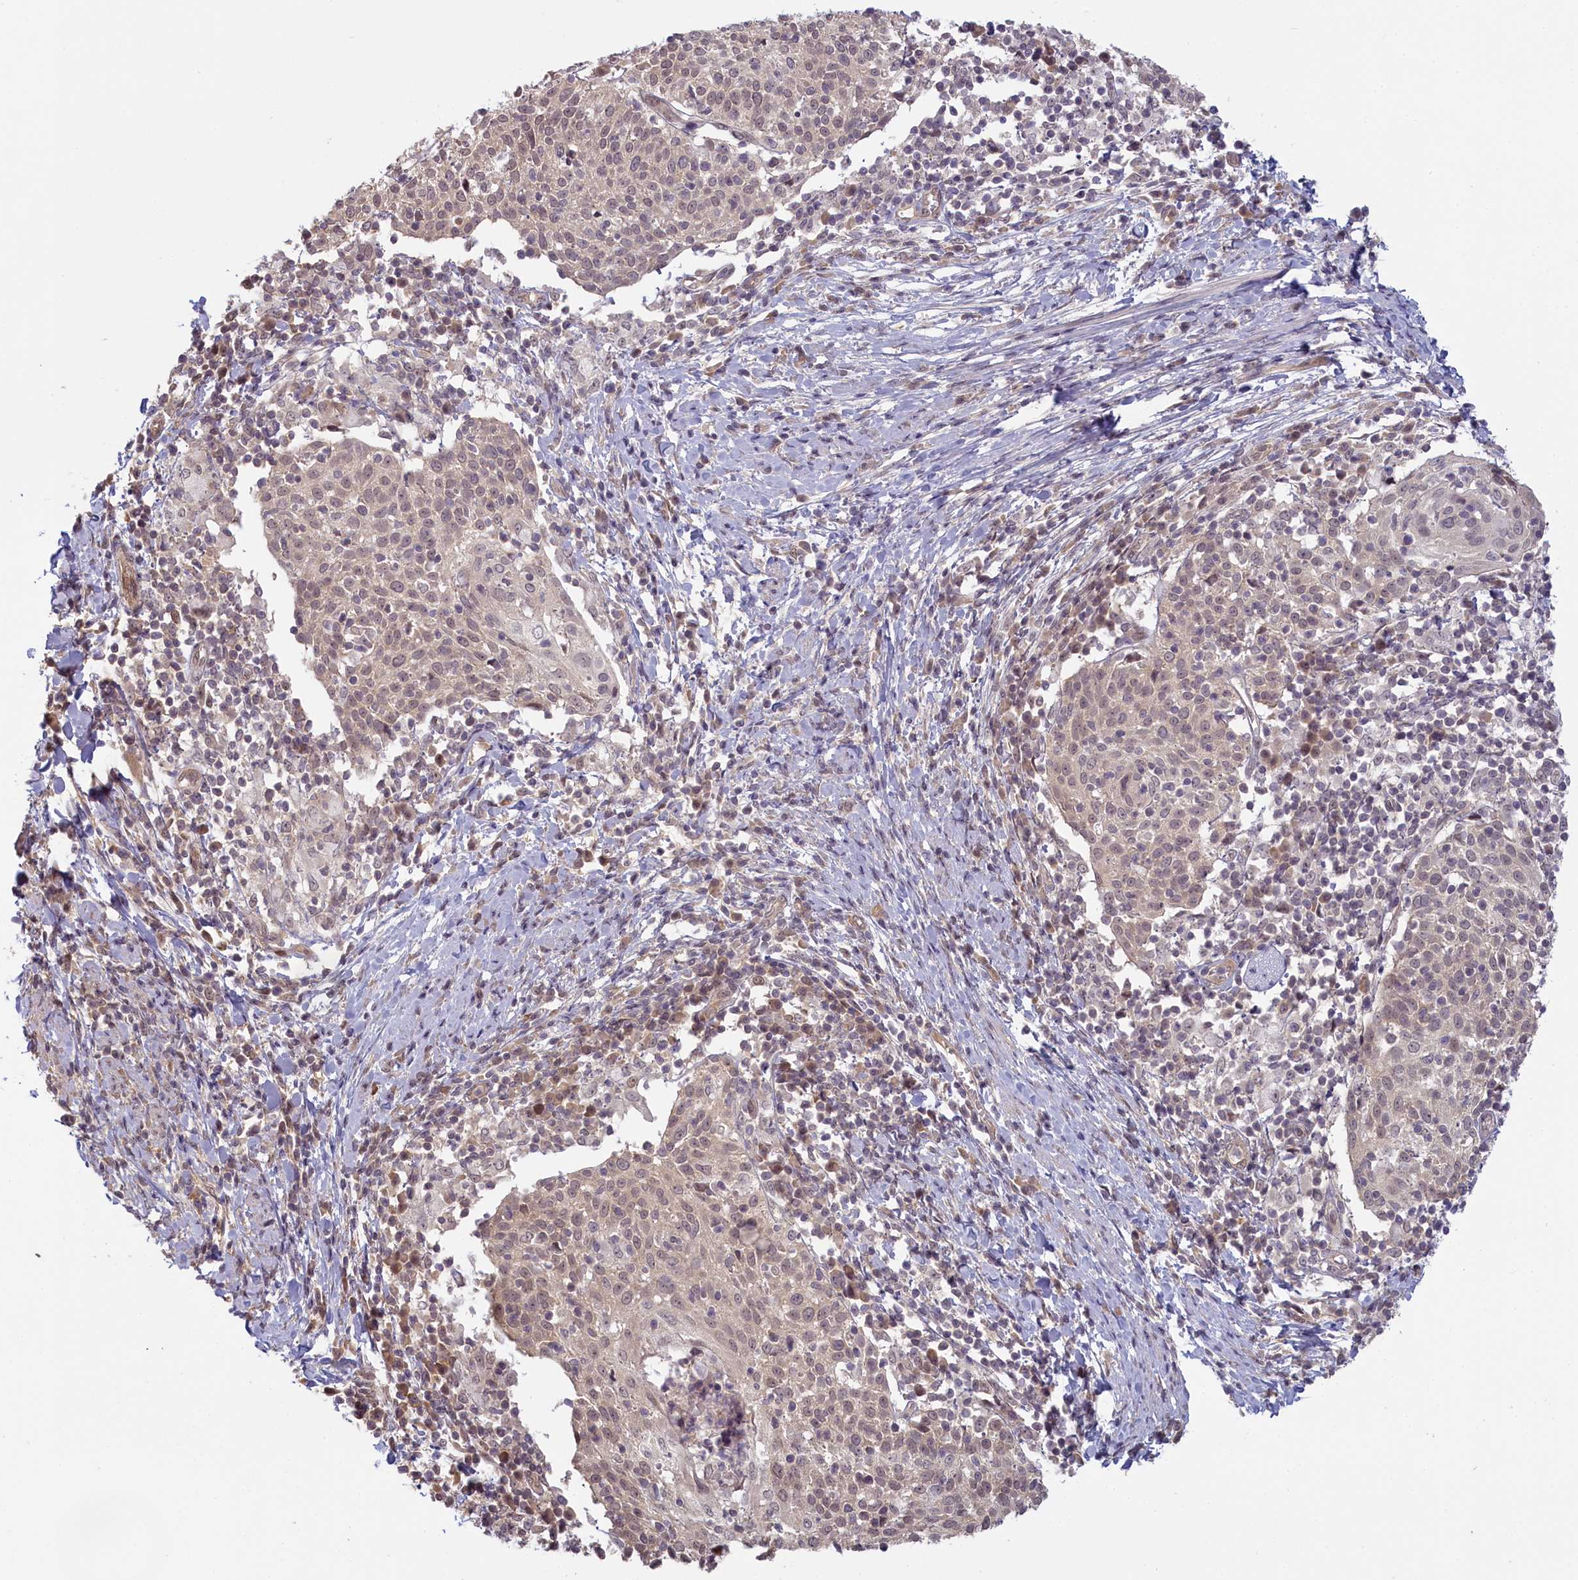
{"staining": {"intensity": "weak", "quantity": "25%-75%", "location": "nuclear"}, "tissue": "cervical cancer", "cell_type": "Tumor cells", "image_type": "cancer", "snomed": [{"axis": "morphology", "description": "Squamous cell carcinoma, NOS"}, {"axis": "topography", "description": "Cervix"}], "caption": "This histopathology image demonstrates immunohistochemistry (IHC) staining of human cervical squamous cell carcinoma, with low weak nuclear expression in about 25%-75% of tumor cells.", "gene": "C19orf44", "patient": {"sex": "female", "age": 52}}